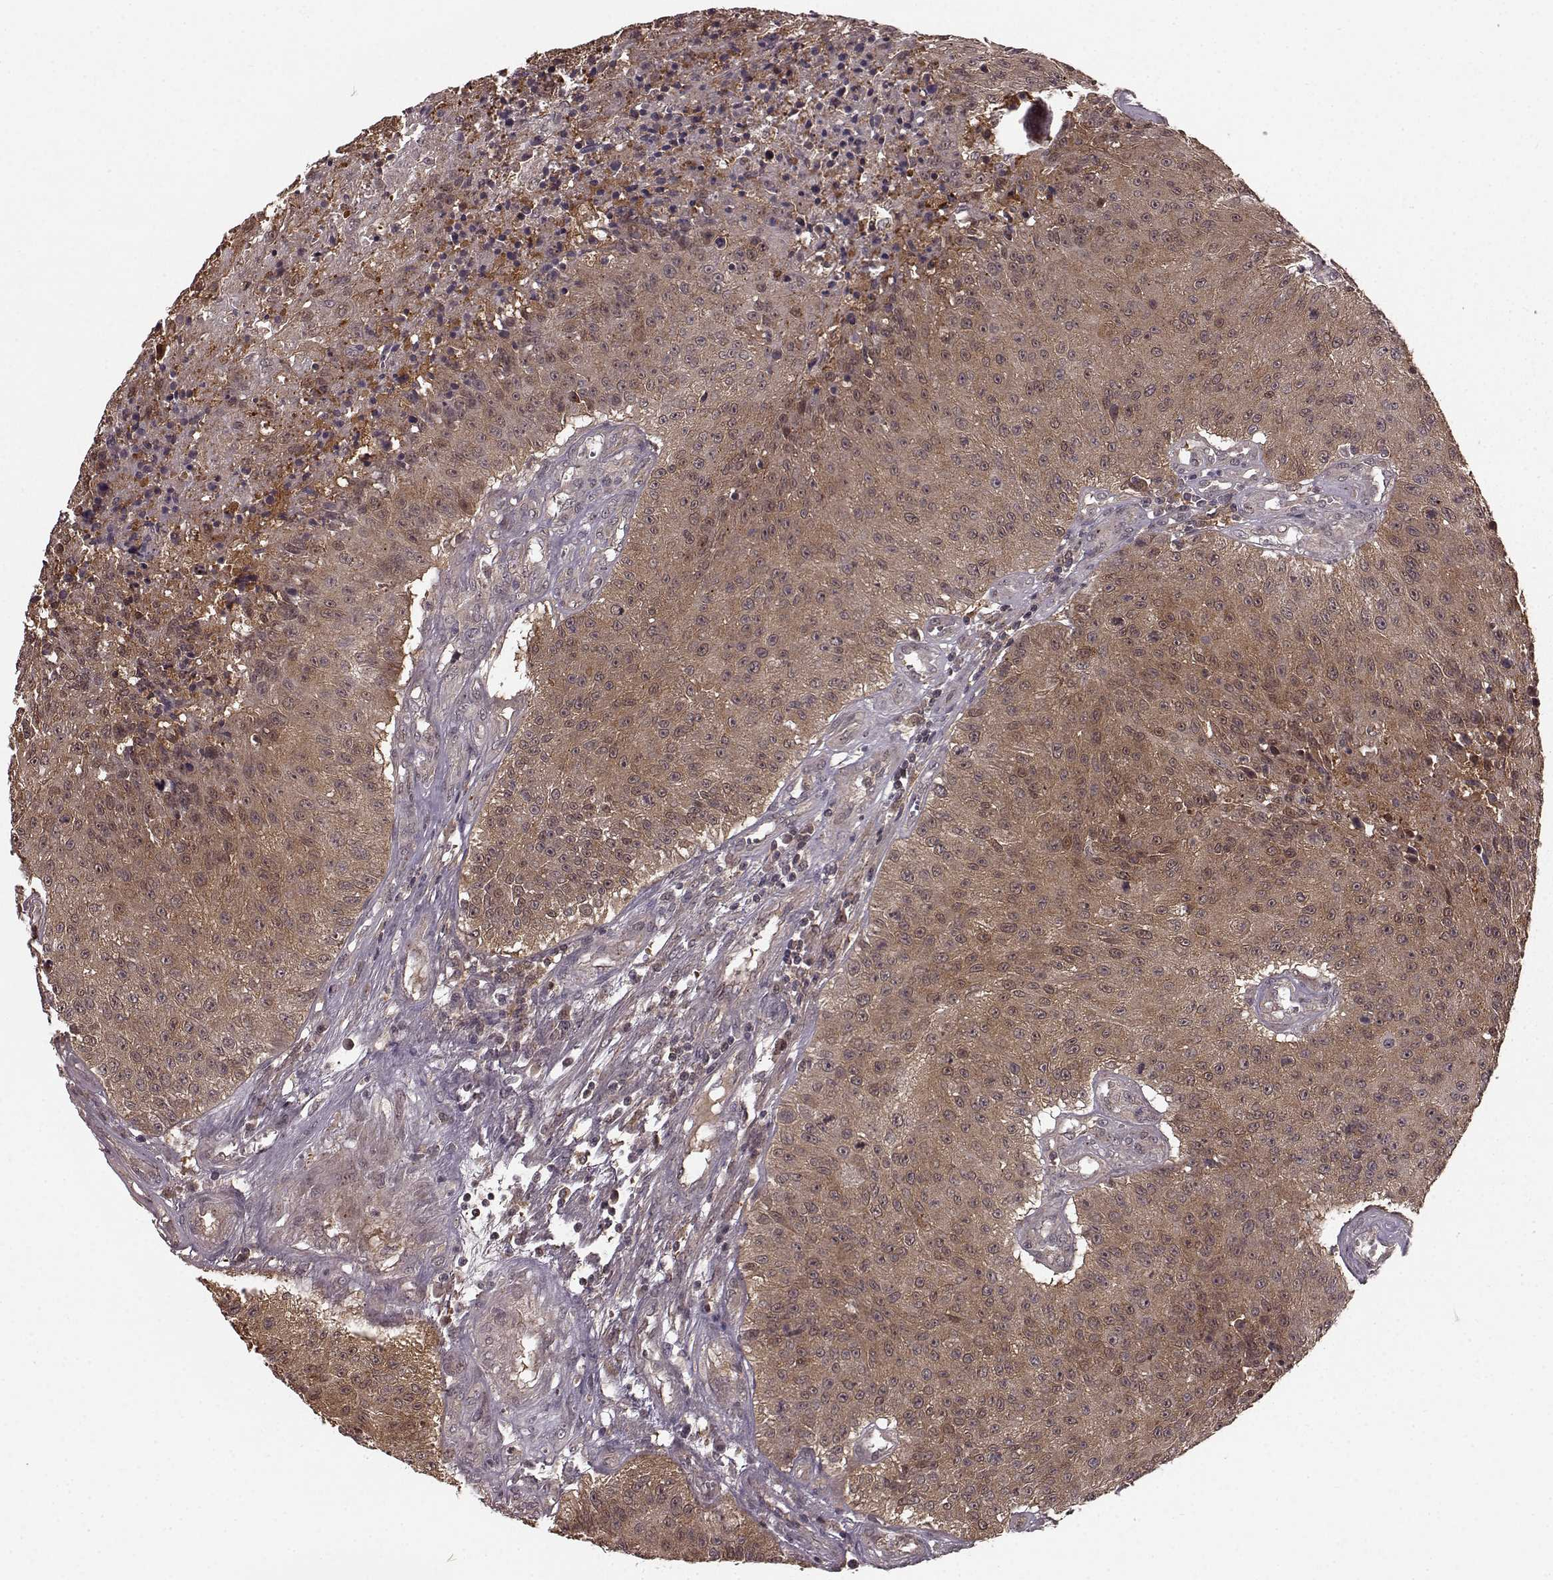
{"staining": {"intensity": "weak", "quantity": ">75%", "location": "cytoplasmic/membranous"}, "tissue": "urothelial cancer", "cell_type": "Tumor cells", "image_type": "cancer", "snomed": [{"axis": "morphology", "description": "Urothelial carcinoma, NOS"}, {"axis": "topography", "description": "Urinary bladder"}], "caption": "Brown immunohistochemical staining in human urothelial cancer exhibits weak cytoplasmic/membranous positivity in about >75% of tumor cells.", "gene": "GSS", "patient": {"sex": "male", "age": 55}}